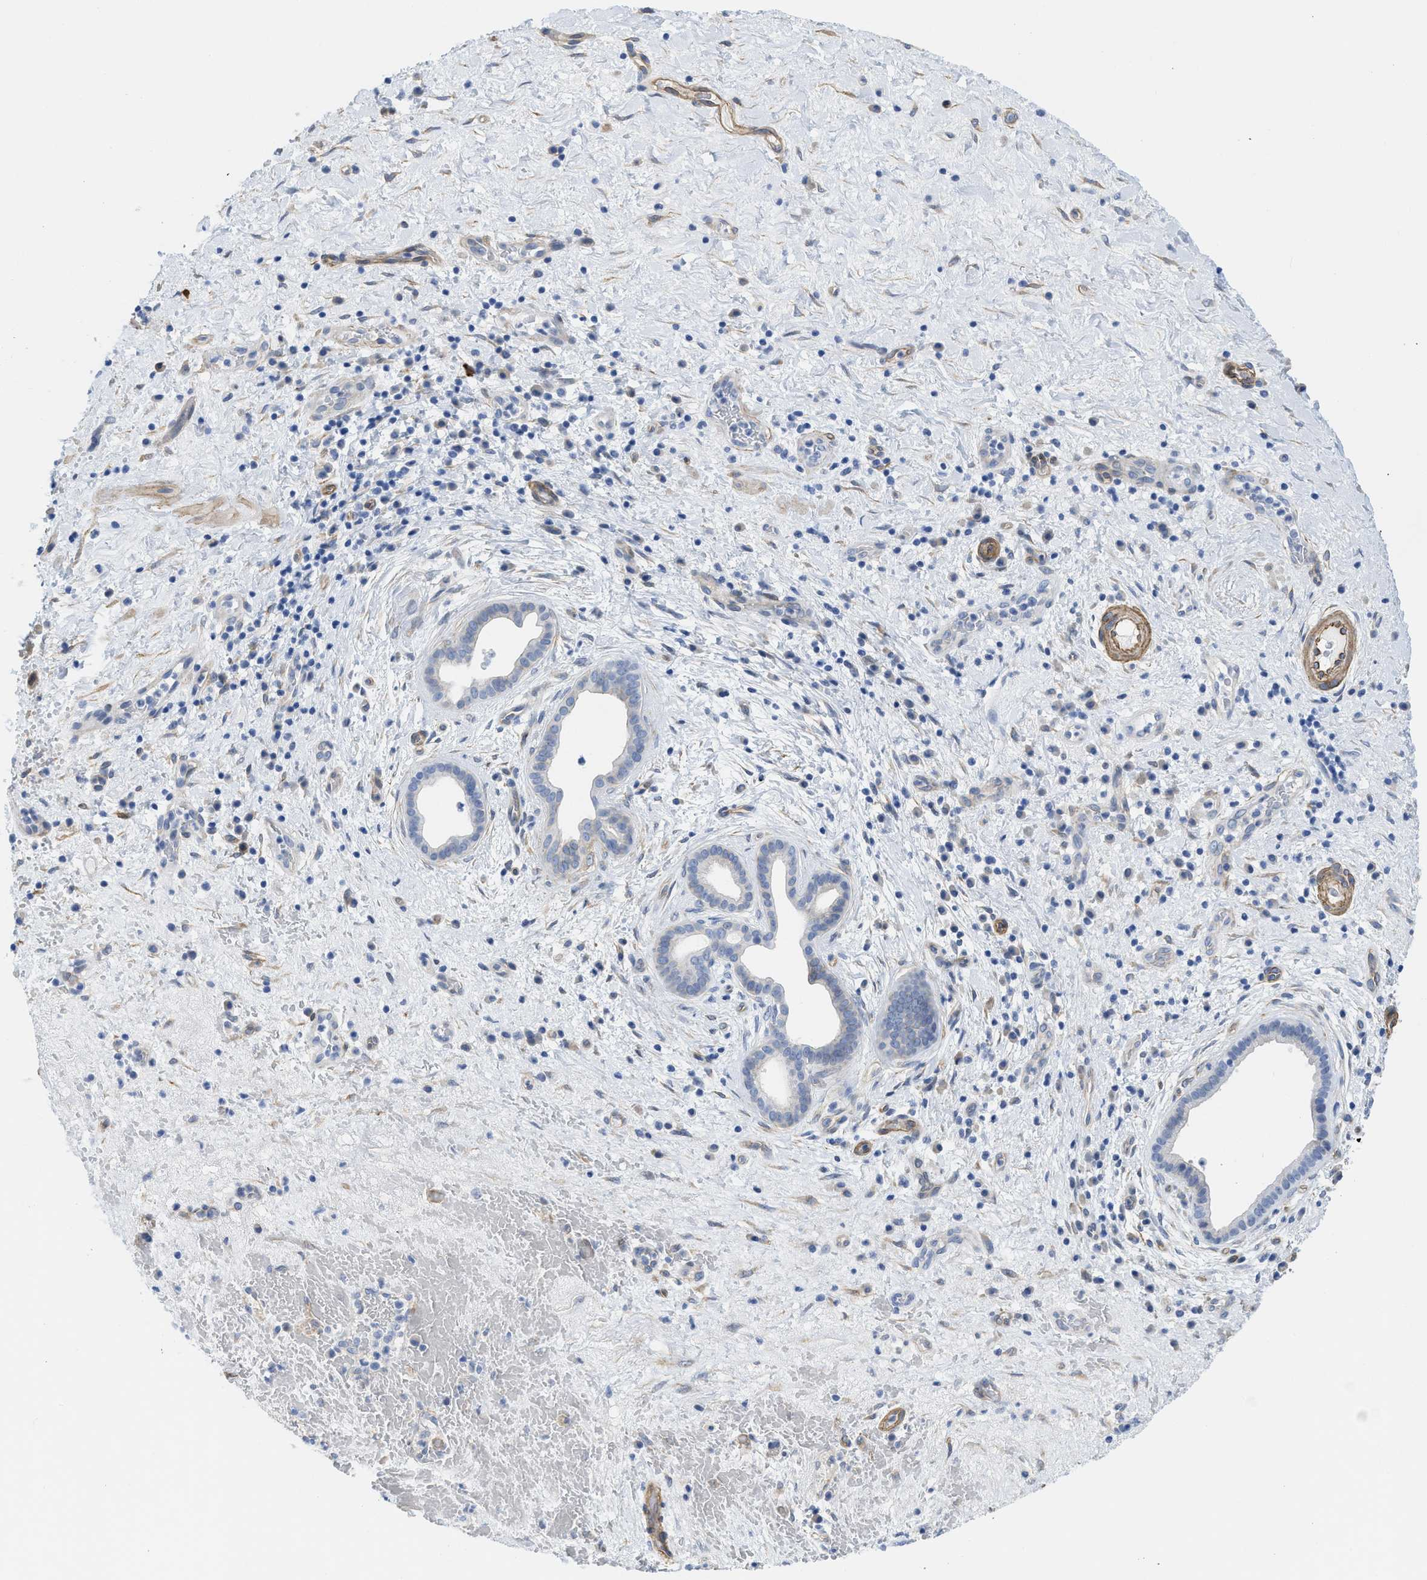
{"staining": {"intensity": "negative", "quantity": "none", "location": "none"}, "tissue": "liver cancer", "cell_type": "Tumor cells", "image_type": "cancer", "snomed": [{"axis": "morphology", "description": "Cholangiocarcinoma"}, {"axis": "topography", "description": "Liver"}], "caption": "Tumor cells show no significant staining in liver cholangiocarcinoma.", "gene": "TUB", "patient": {"sex": "female", "age": 38}}